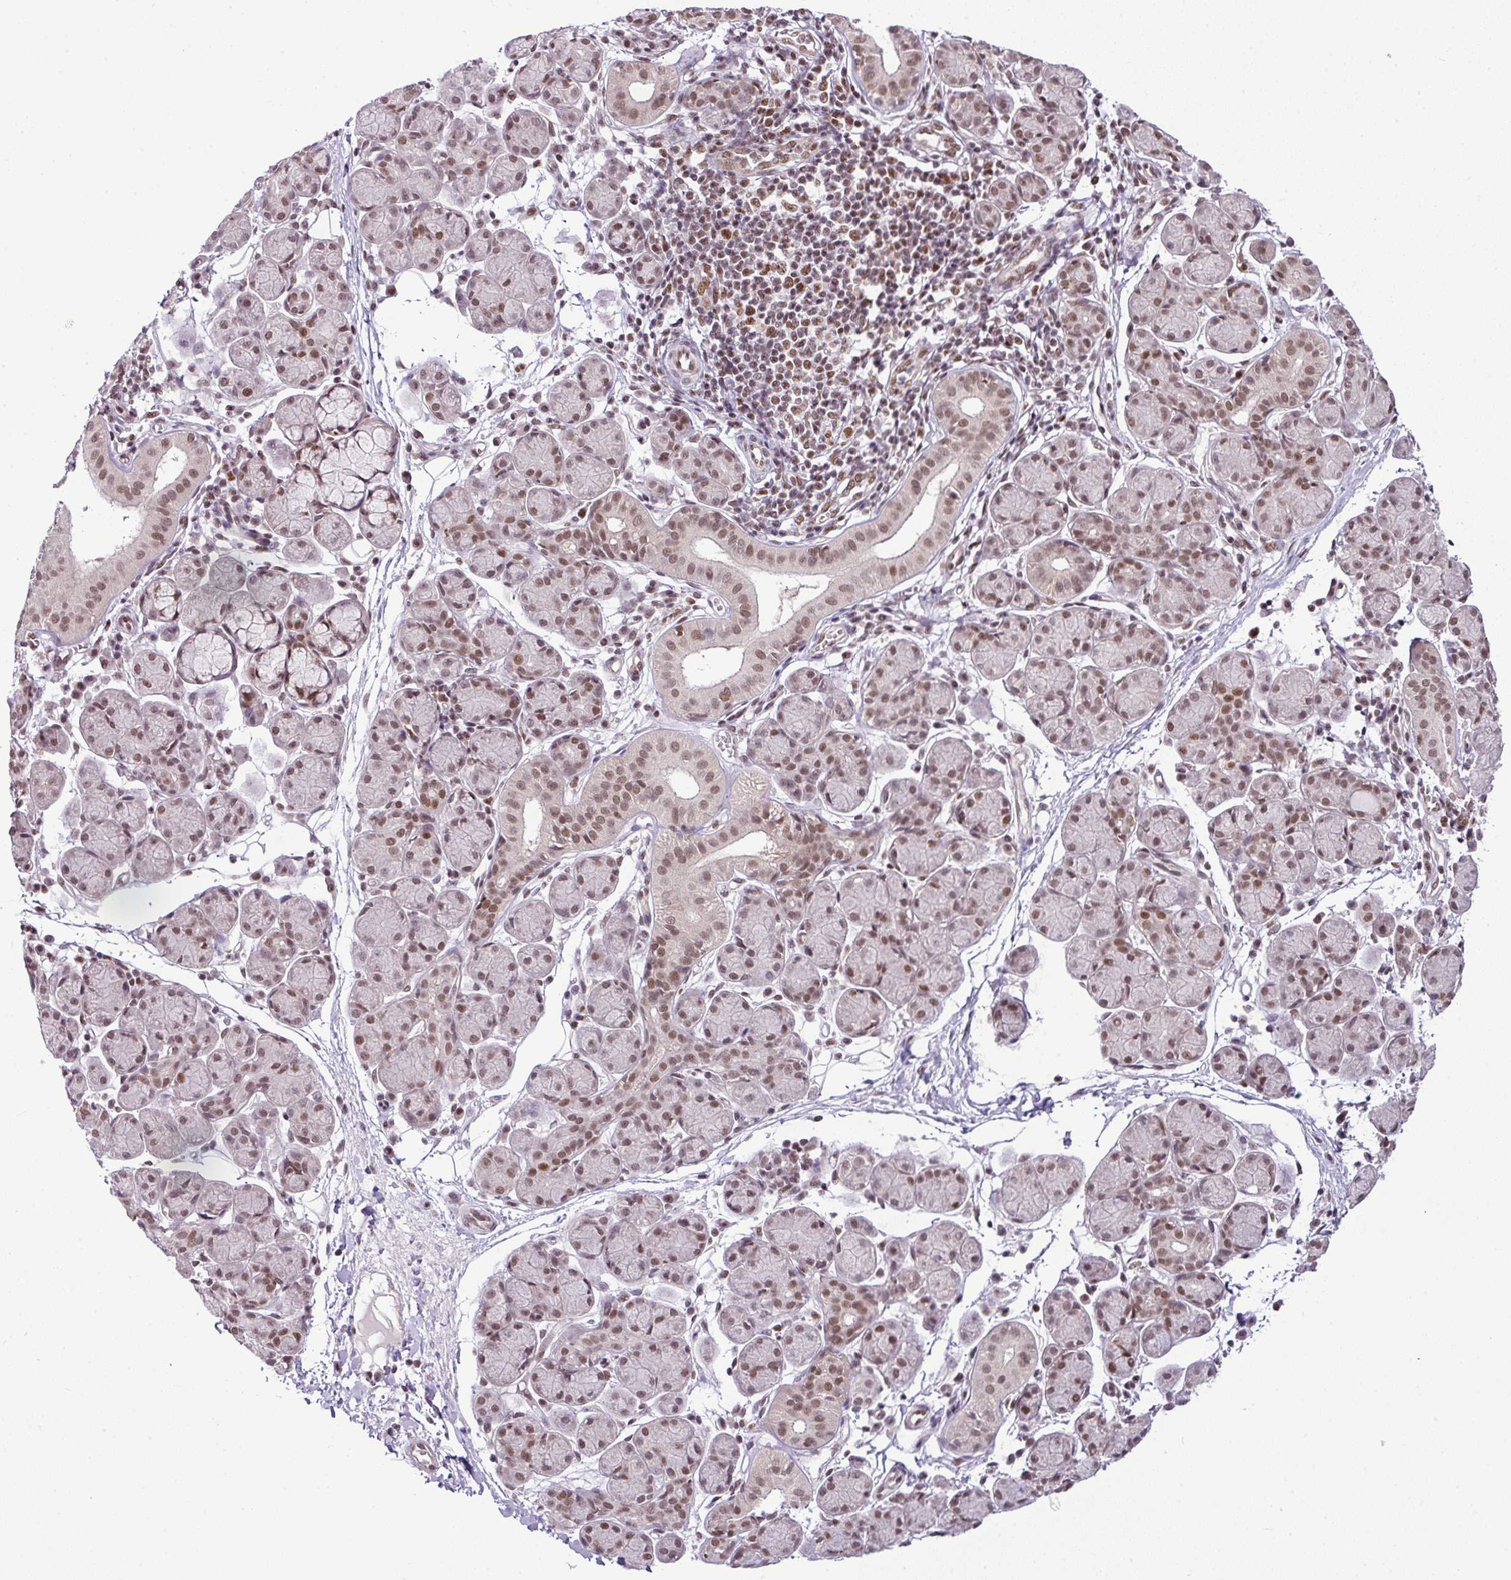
{"staining": {"intensity": "moderate", "quantity": ">75%", "location": "nuclear"}, "tissue": "salivary gland", "cell_type": "Glandular cells", "image_type": "normal", "snomed": [{"axis": "morphology", "description": "Normal tissue, NOS"}, {"axis": "morphology", "description": "Inflammation, NOS"}, {"axis": "topography", "description": "Lymph node"}, {"axis": "topography", "description": "Salivary gland"}], "caption": "Protein analysis of normal salivary gland exhibits moderate nuclear positivity in about >75% of glandular cells.", "gene": "PGAP4", "patient": {"sex": "male", "age": 3}}